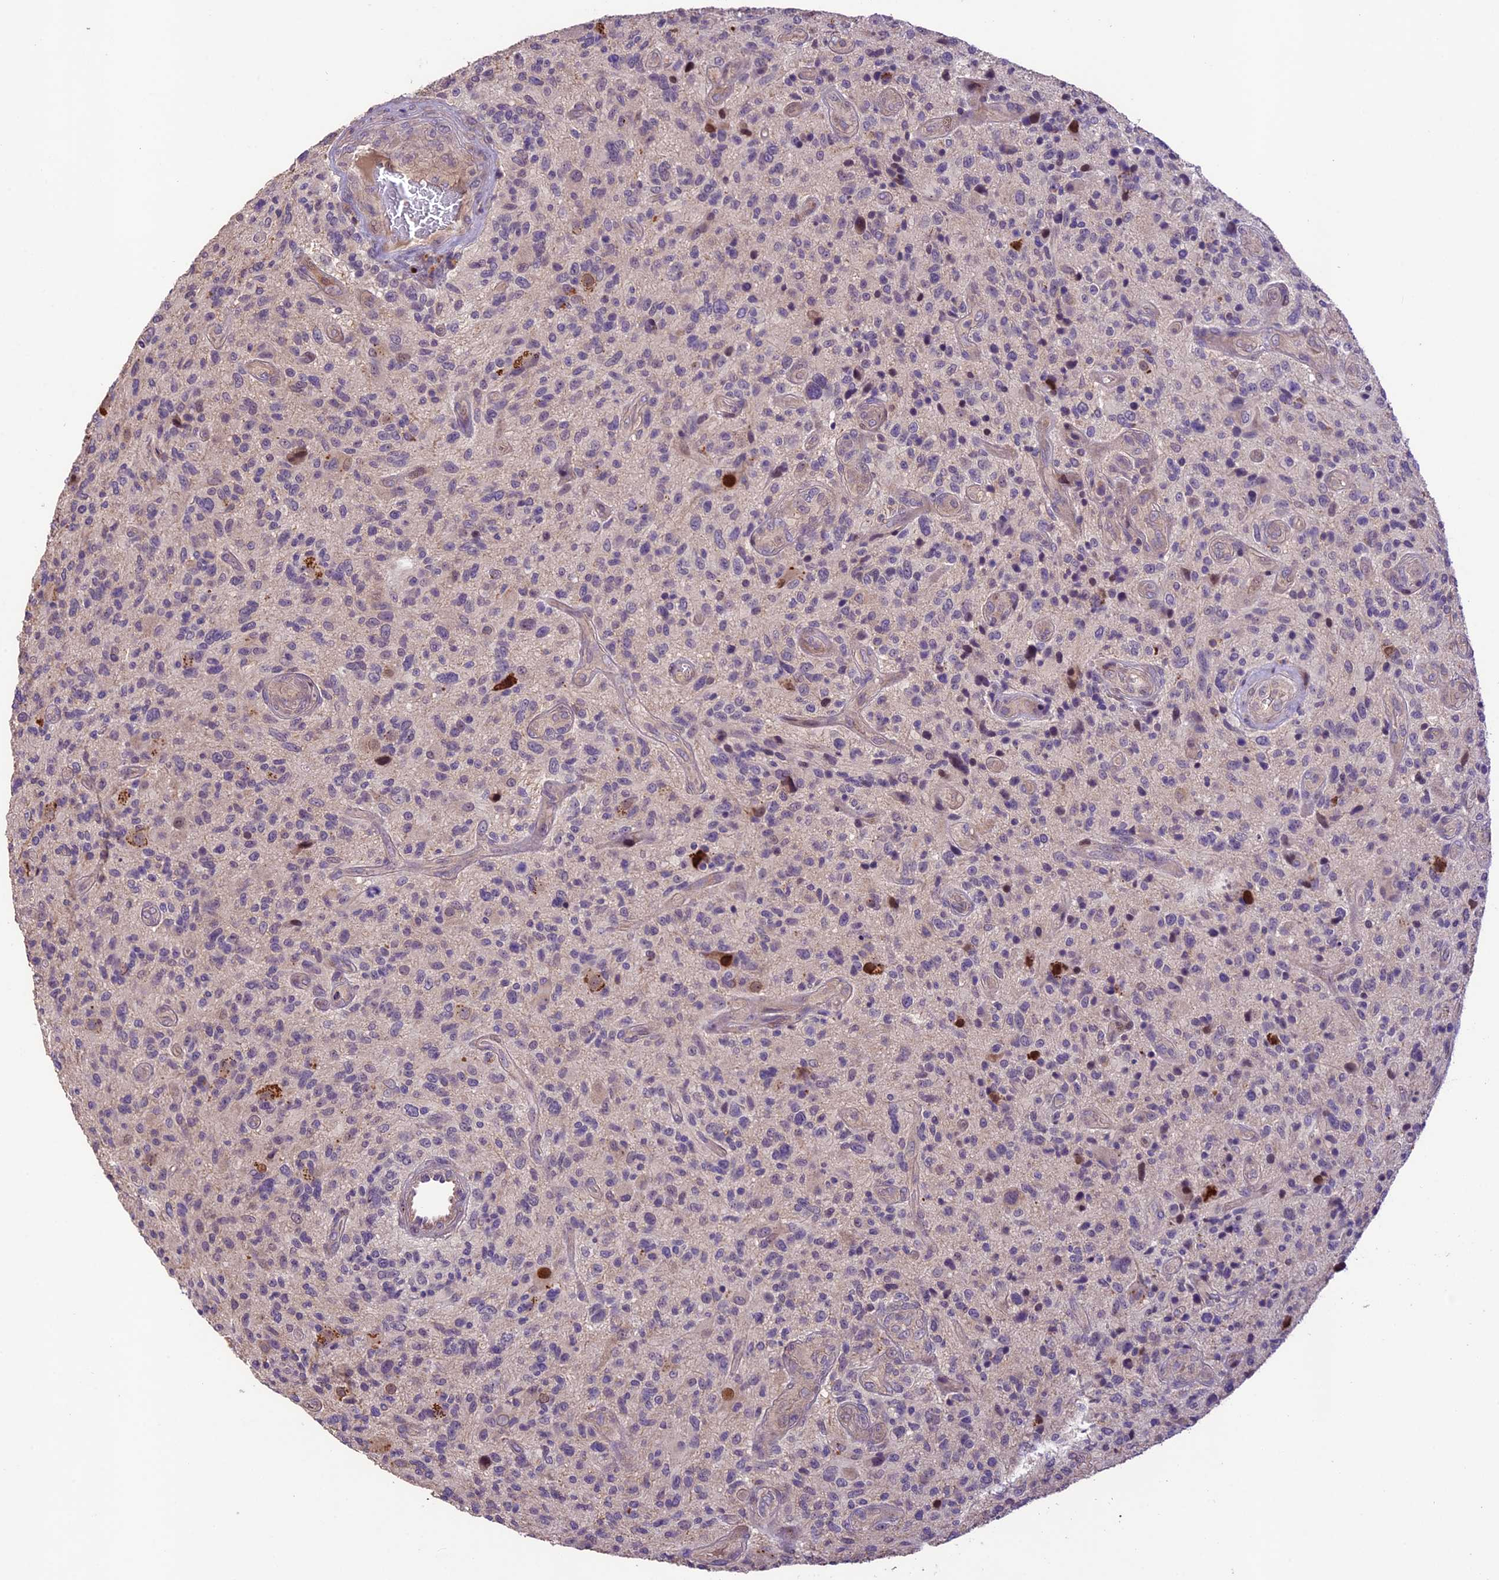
{"staining": {"intensity": "negative", "quantity": "none", "location": "none"}, "tissue": "glioma", "cell_type": "Tumor cells", "image_type": "cancer", "snomed": [{"axis": "morphology", "description": "Glioma, malignant, High grade"}, {"axis": "topography", "description": "Brain"}], "caption": "DAB immunohistochemical staining of human glioma exhibits no significant staining in tumor cells.", "gene": "DGKH", "patient": {"sex": "male", "age": 47}}